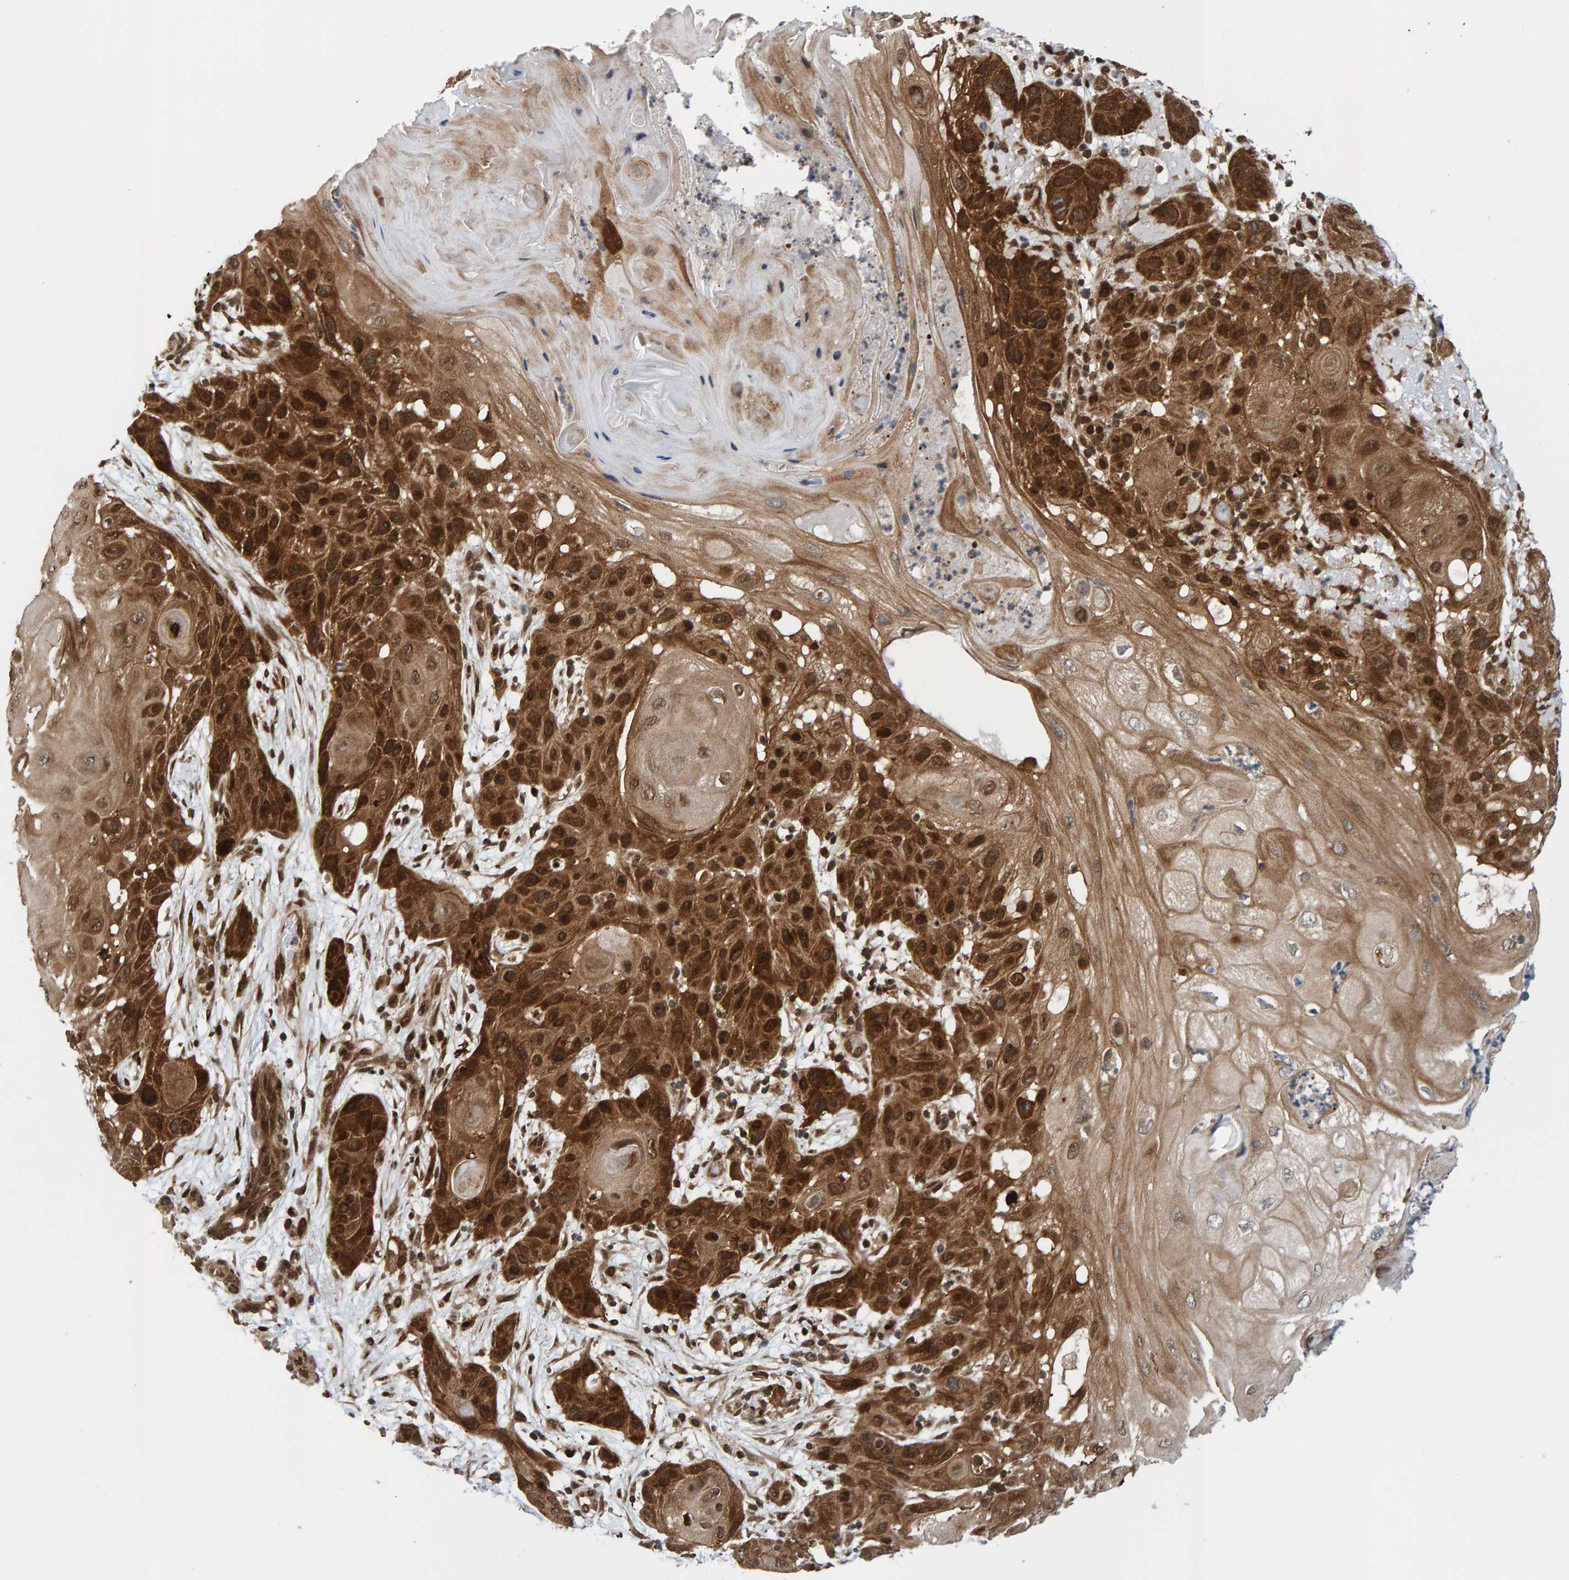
{"staining": {"intensity": "moderate", "quantity": ">75%", "location": "cytoplasmic/membranous,nuclear"}, "tissue": "skin cancer", "cell_type": "Tumor cells", "image_type": "cancer", "snomed": [{"axis": "morphology", "description": "Squamous cell carcinoma, NOS"}, {"axis": "topography", "description": "Skin"}], "caption": "Human skin cancer stained with a protein marker reveals moderate staining in tumor cells.", "gene": "ZNF366", "patient": {"sex": "female", "age": 96}}